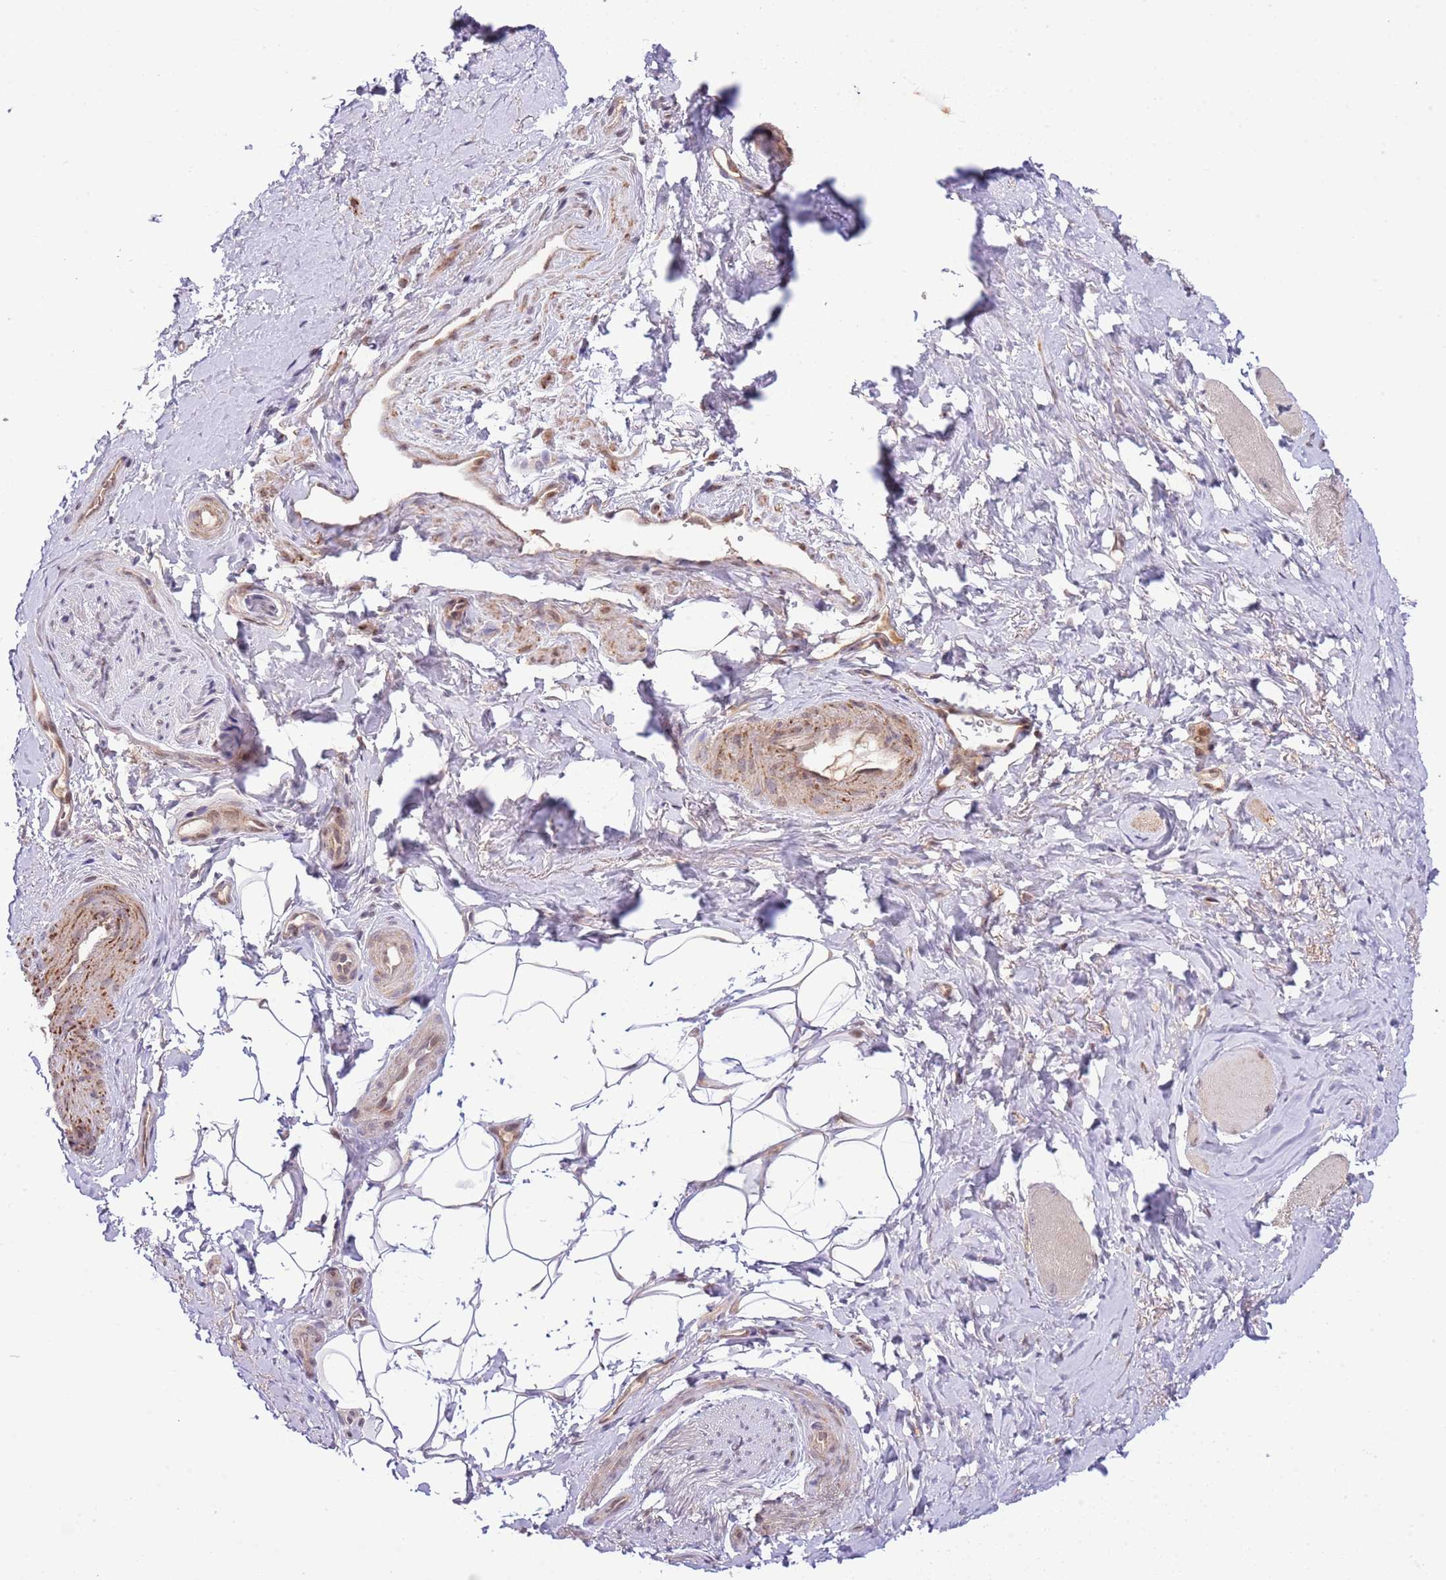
{"staining": {"intensity": "moderate", "quantity": ">75%", "location": "cytoplasmic/membranous,nuclear"}, "tissue": "smooth muscle", "cell_type": "Smooth muscle cells", "image_type": "normal", "snomed": [{"axis": "morphology", "description": "Normal tissue, NOS"}, {"axis": "topography", "description": "Smooth muscle"}, {"axis": "topography", "description": "Peripheral nerve tissue"}], "caption": "The immunohistochemical stain shows moderate cytoplasmic/membranous,nuclear positivity in smooth muscle cells of unremarkable smooth muscle.", "gene": "CHD1", "patient": {"sex": "male", "age": 69}}